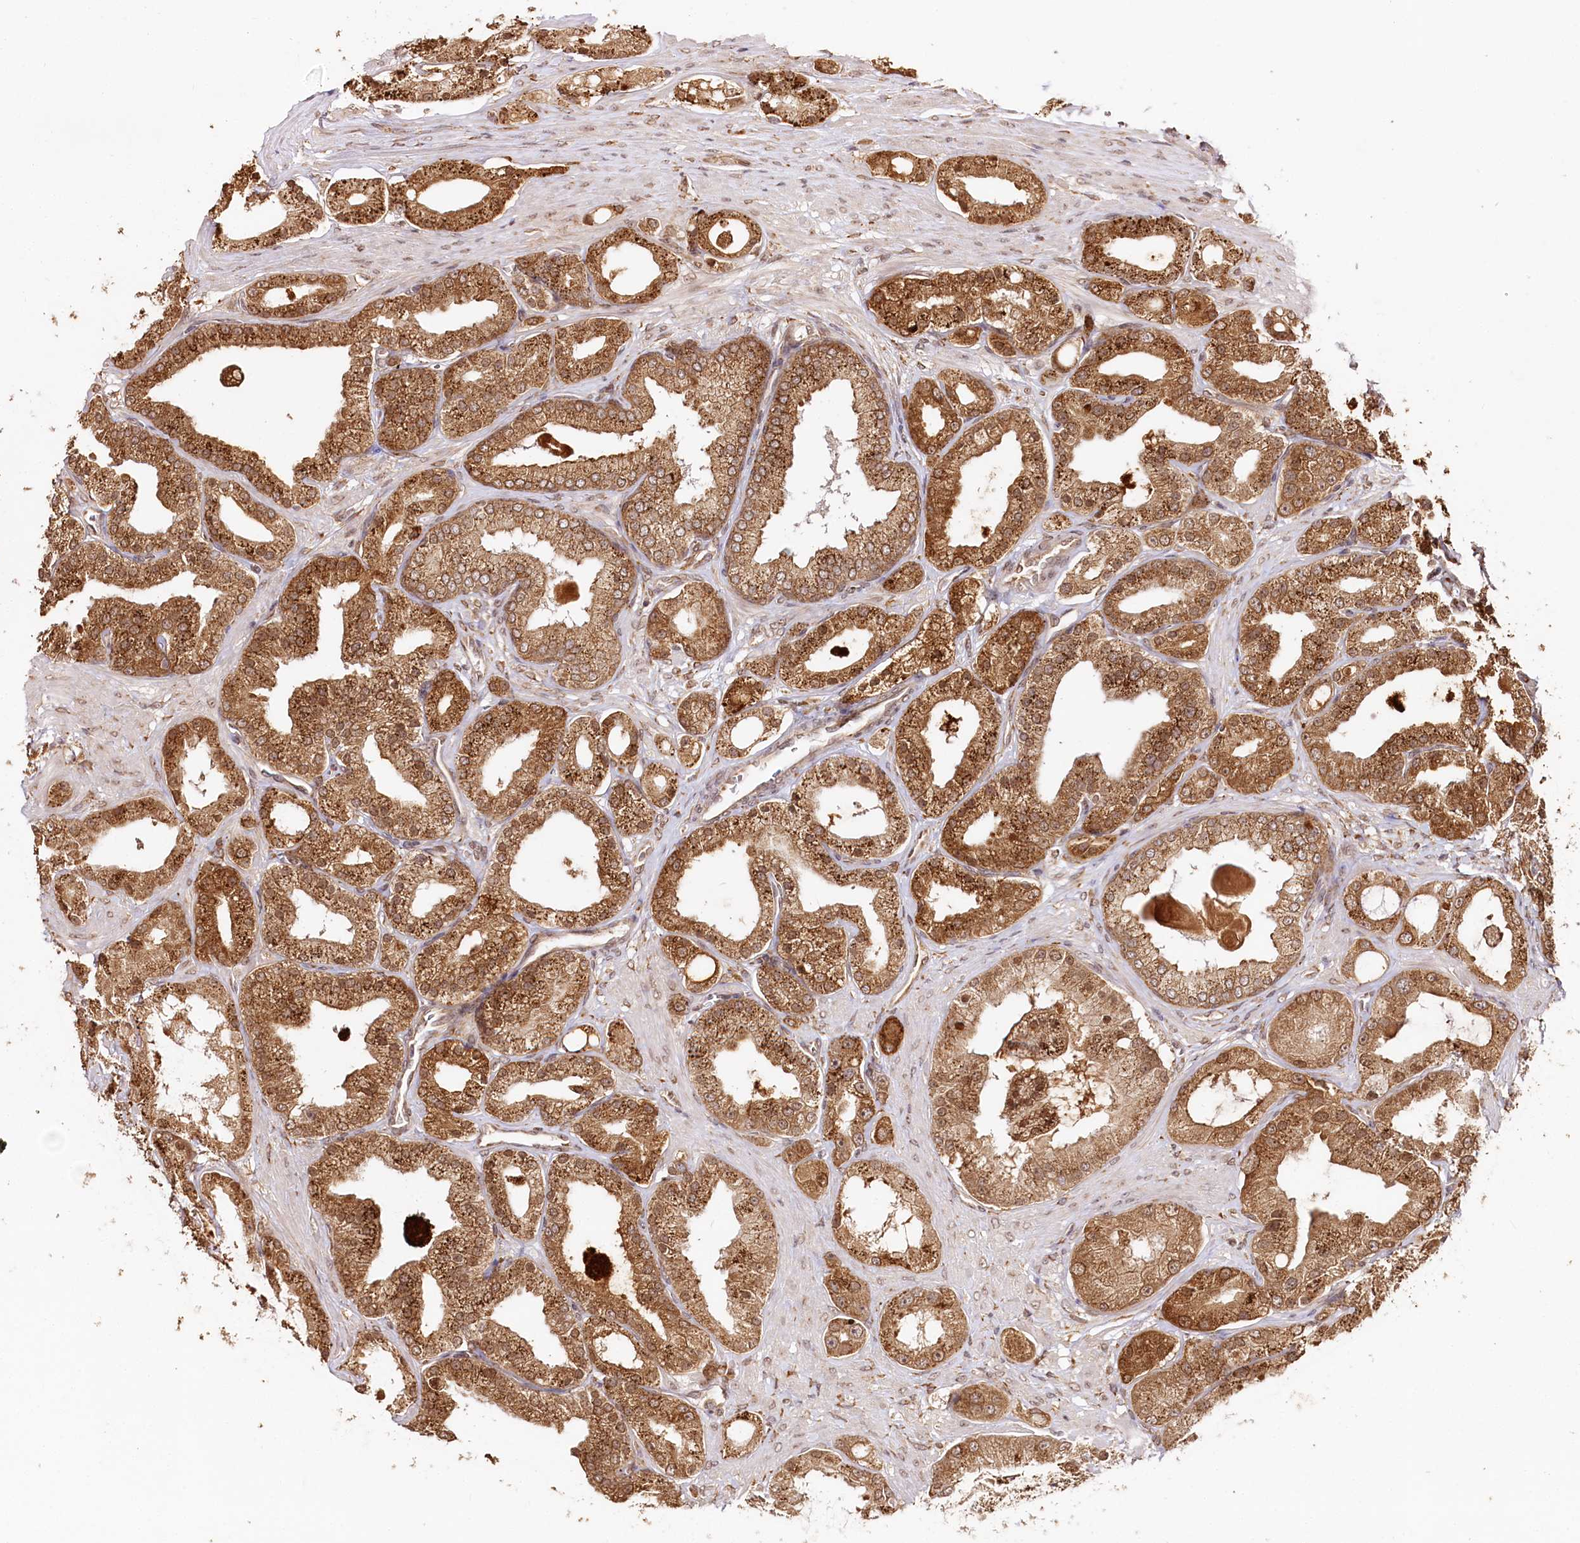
{"staining": {"intensity": "strong", "quantity": ">75%", "location": "cytoplasmic/membranous,nuclear"}, "tissue": "prostate cancer", "cell_type": "Tumor cells", "image_type": "cancer", "snomed": [{"axis": "morphology", "description": "Adenocarcinoma, Low grade"}, {"axis": "topography", "description": "Prostate"}], "caption": "Prostate cancer stained for a protein (brown) reveals strong cytoplasmic/membranous and nuclear positive positivity in approximately >75% of tumor cells.", "gene": "ENSG00000144785", "patient": {"sex": "male", "age": 67}}